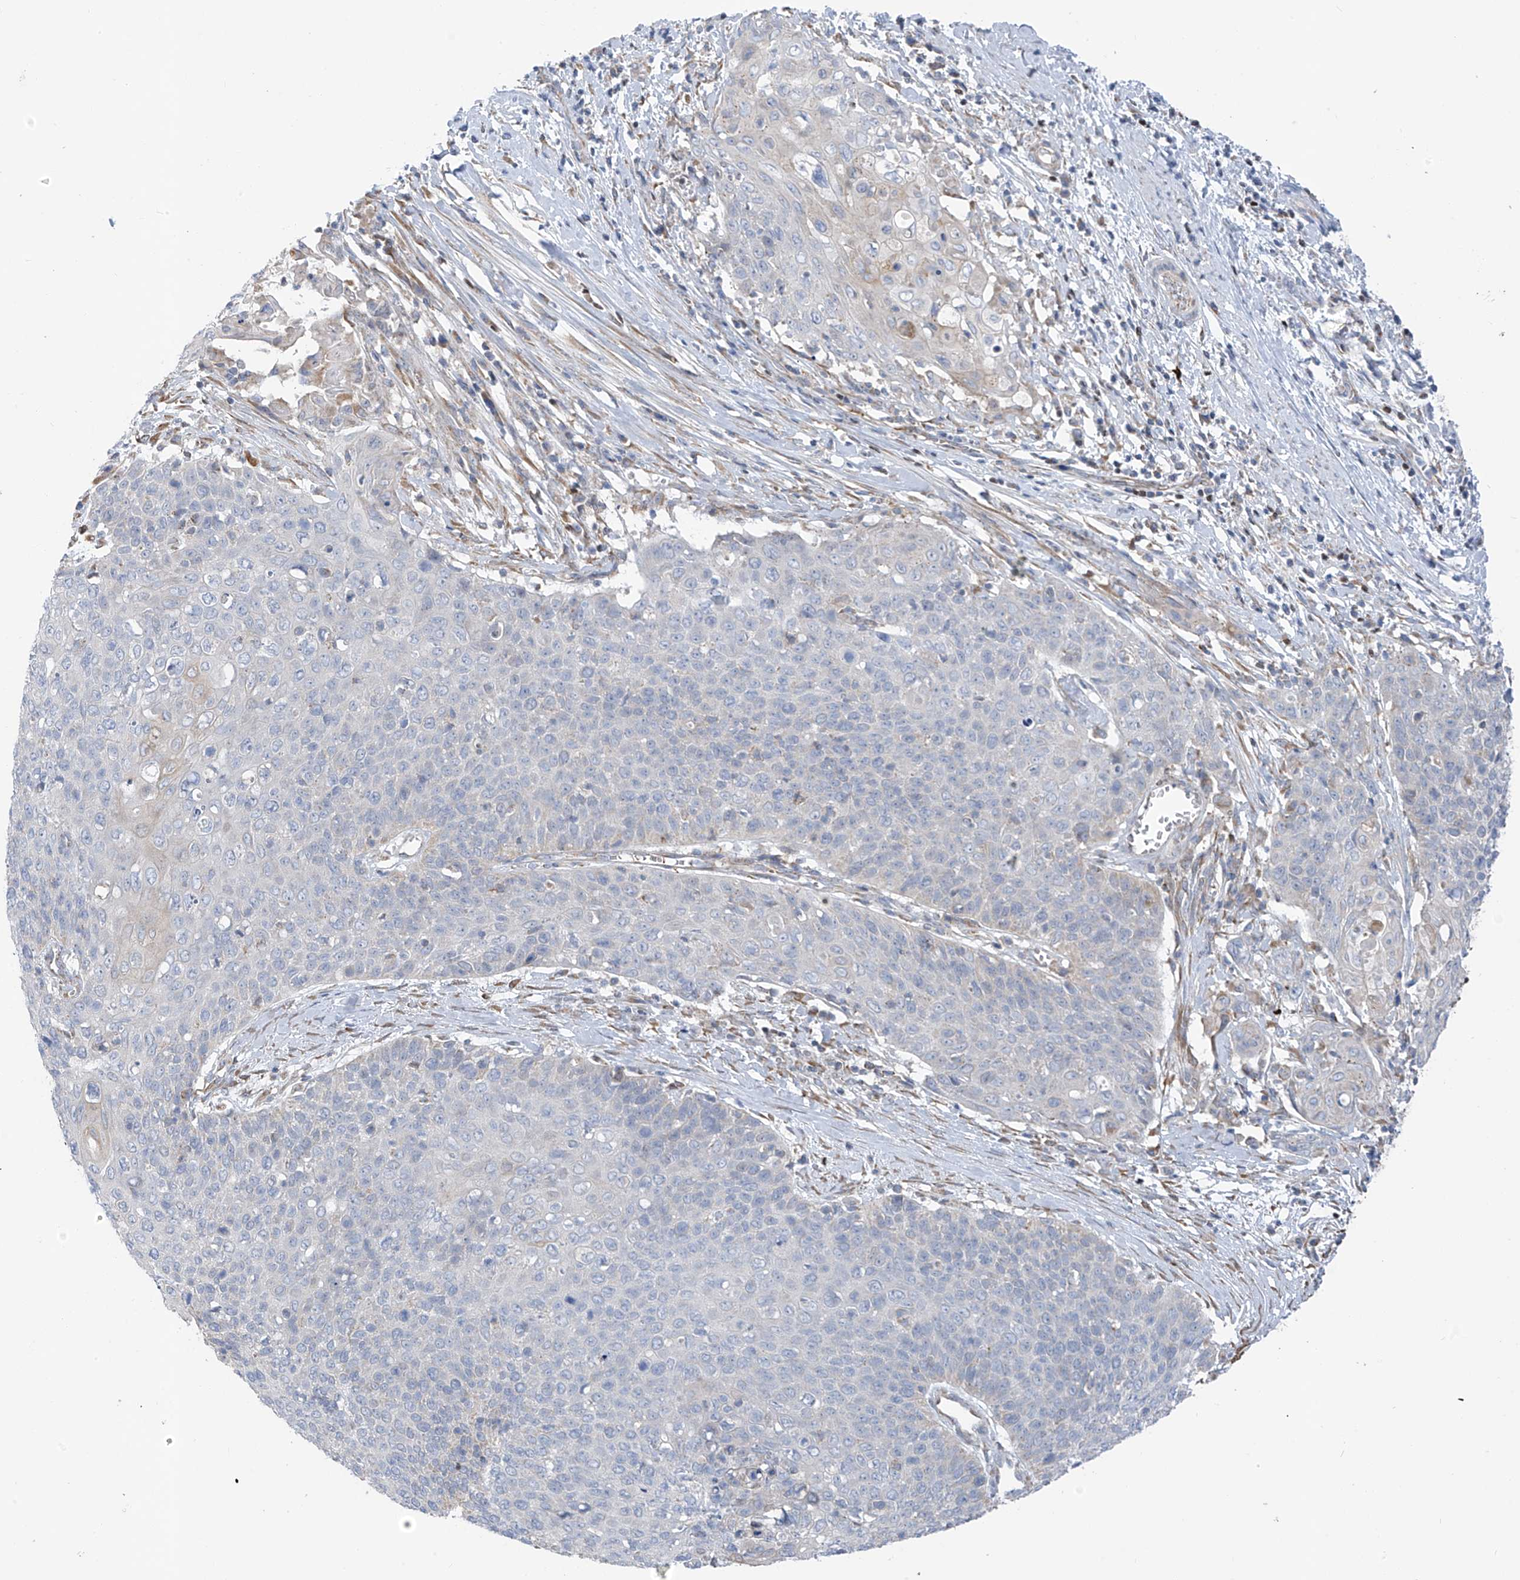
{"staining": {"intensity": "negative", "quantity": "none", "location": "none"}, "tissue": "cervical cancer", "cell_type": "Tumor cells", "image_type": "cancer", "snomed": [{"axis": "morphology", "description": "Squamous cell carcinoma, NOS"}, {"axis": "topography", "description": "Cervix"}], "caption": "This is an immunohistochemistry (IHC) photomicrograph of cervical squamous cell carcinoma. There is no expression in tumor cells.", "gene": "EOMES", "patient": {"sex": "female", "age": 39}}